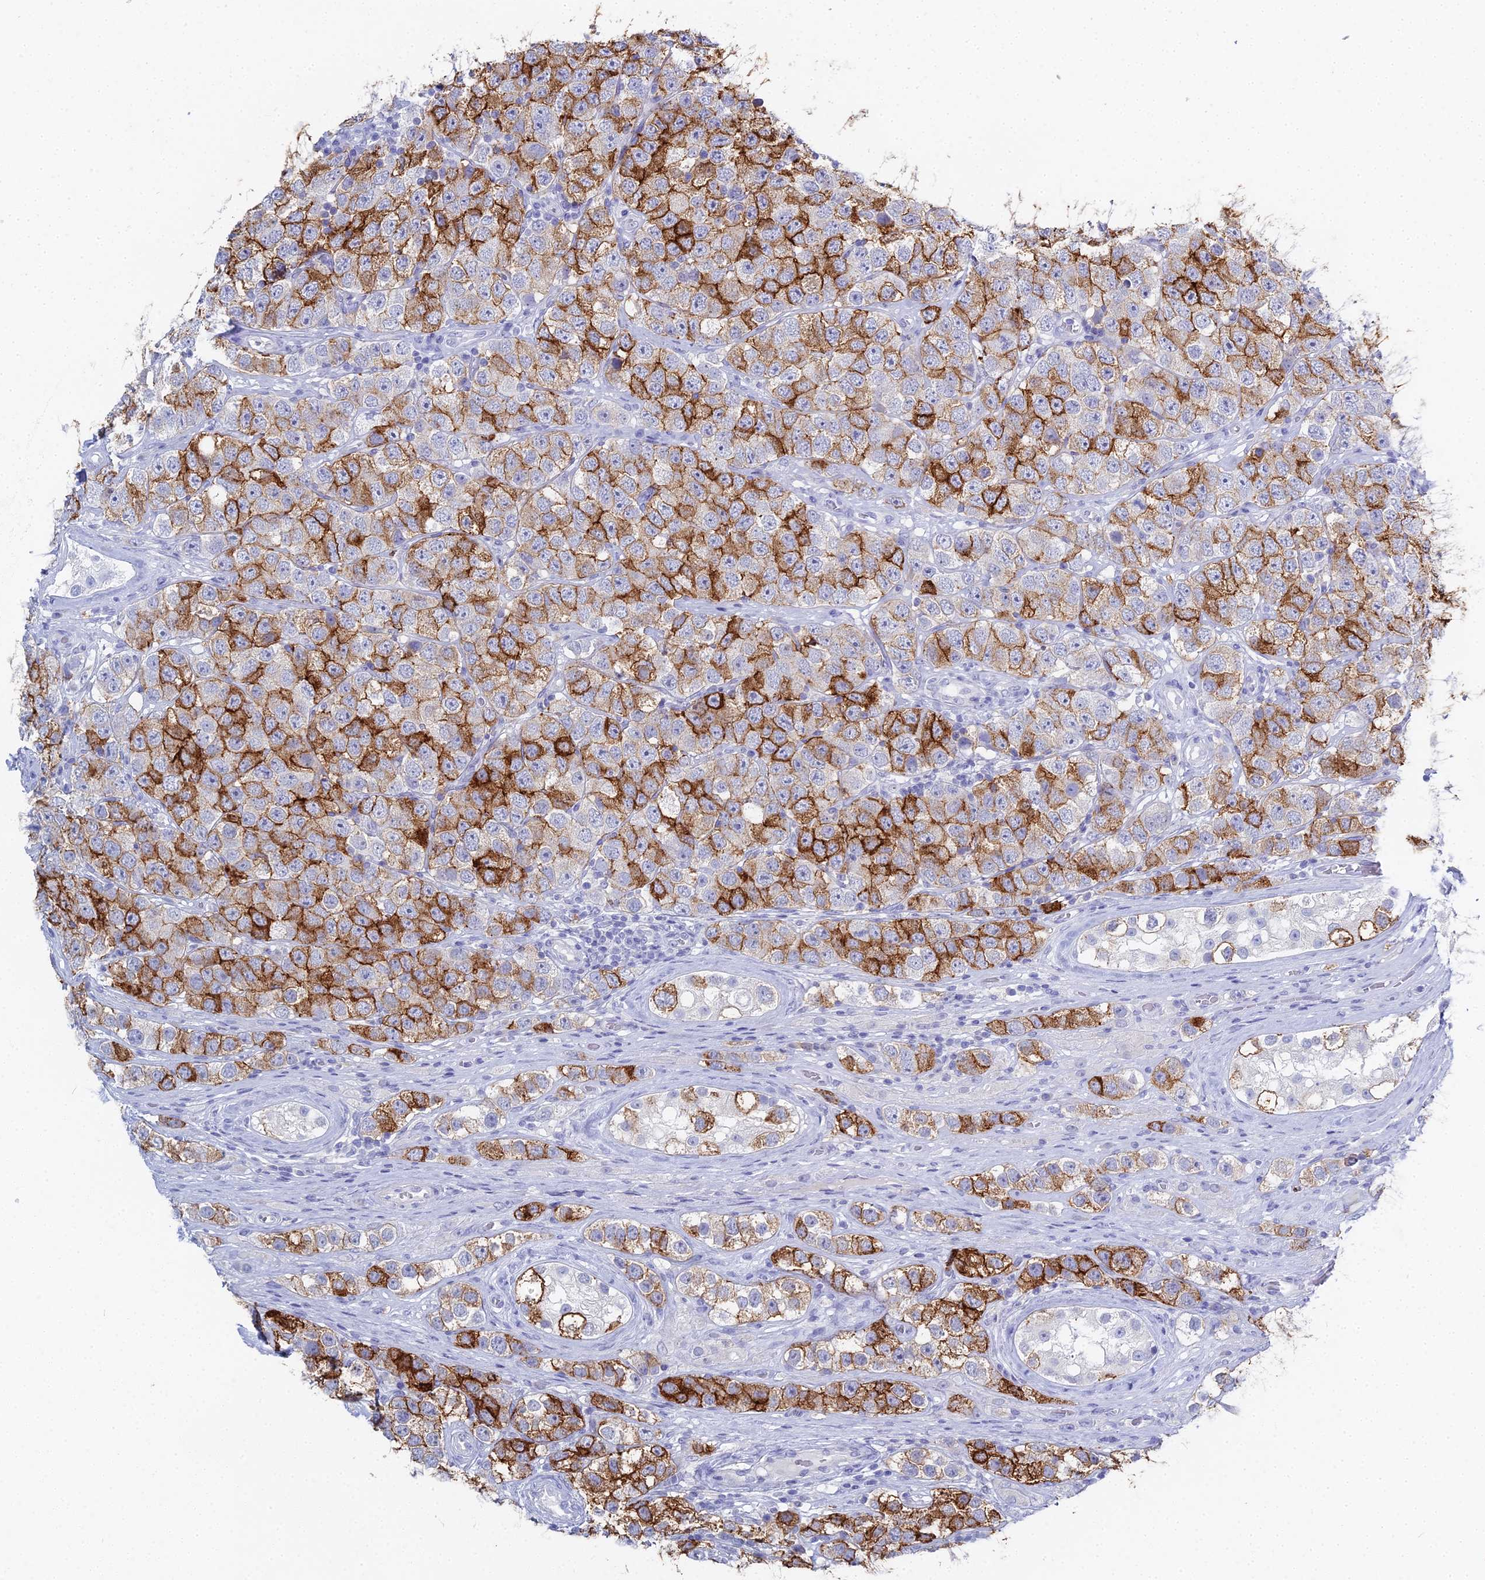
{"staining": {"intensity": "strong", "quantity": "25%-75%", "location": "cytoplasmic/membranous"}, "tissue": "testis cancer", "cell_type": "Tumor cells", "image_type": "cancer", "snomed": [{"axis": "morphology", "description": "Seminoma, NOS"}, {"axis": "topography", "description": "Testis"}], "caption": "This image demonstrates testis cancer (seminoma) stained with IHC to label a protein in brown. The cytoplasmic/membranous of tumor cells show strong positivity for the protein. Nuclei are counter-stained blue.", "gene": "ALPP", "patient": {"sex": "male", "age": 28}}